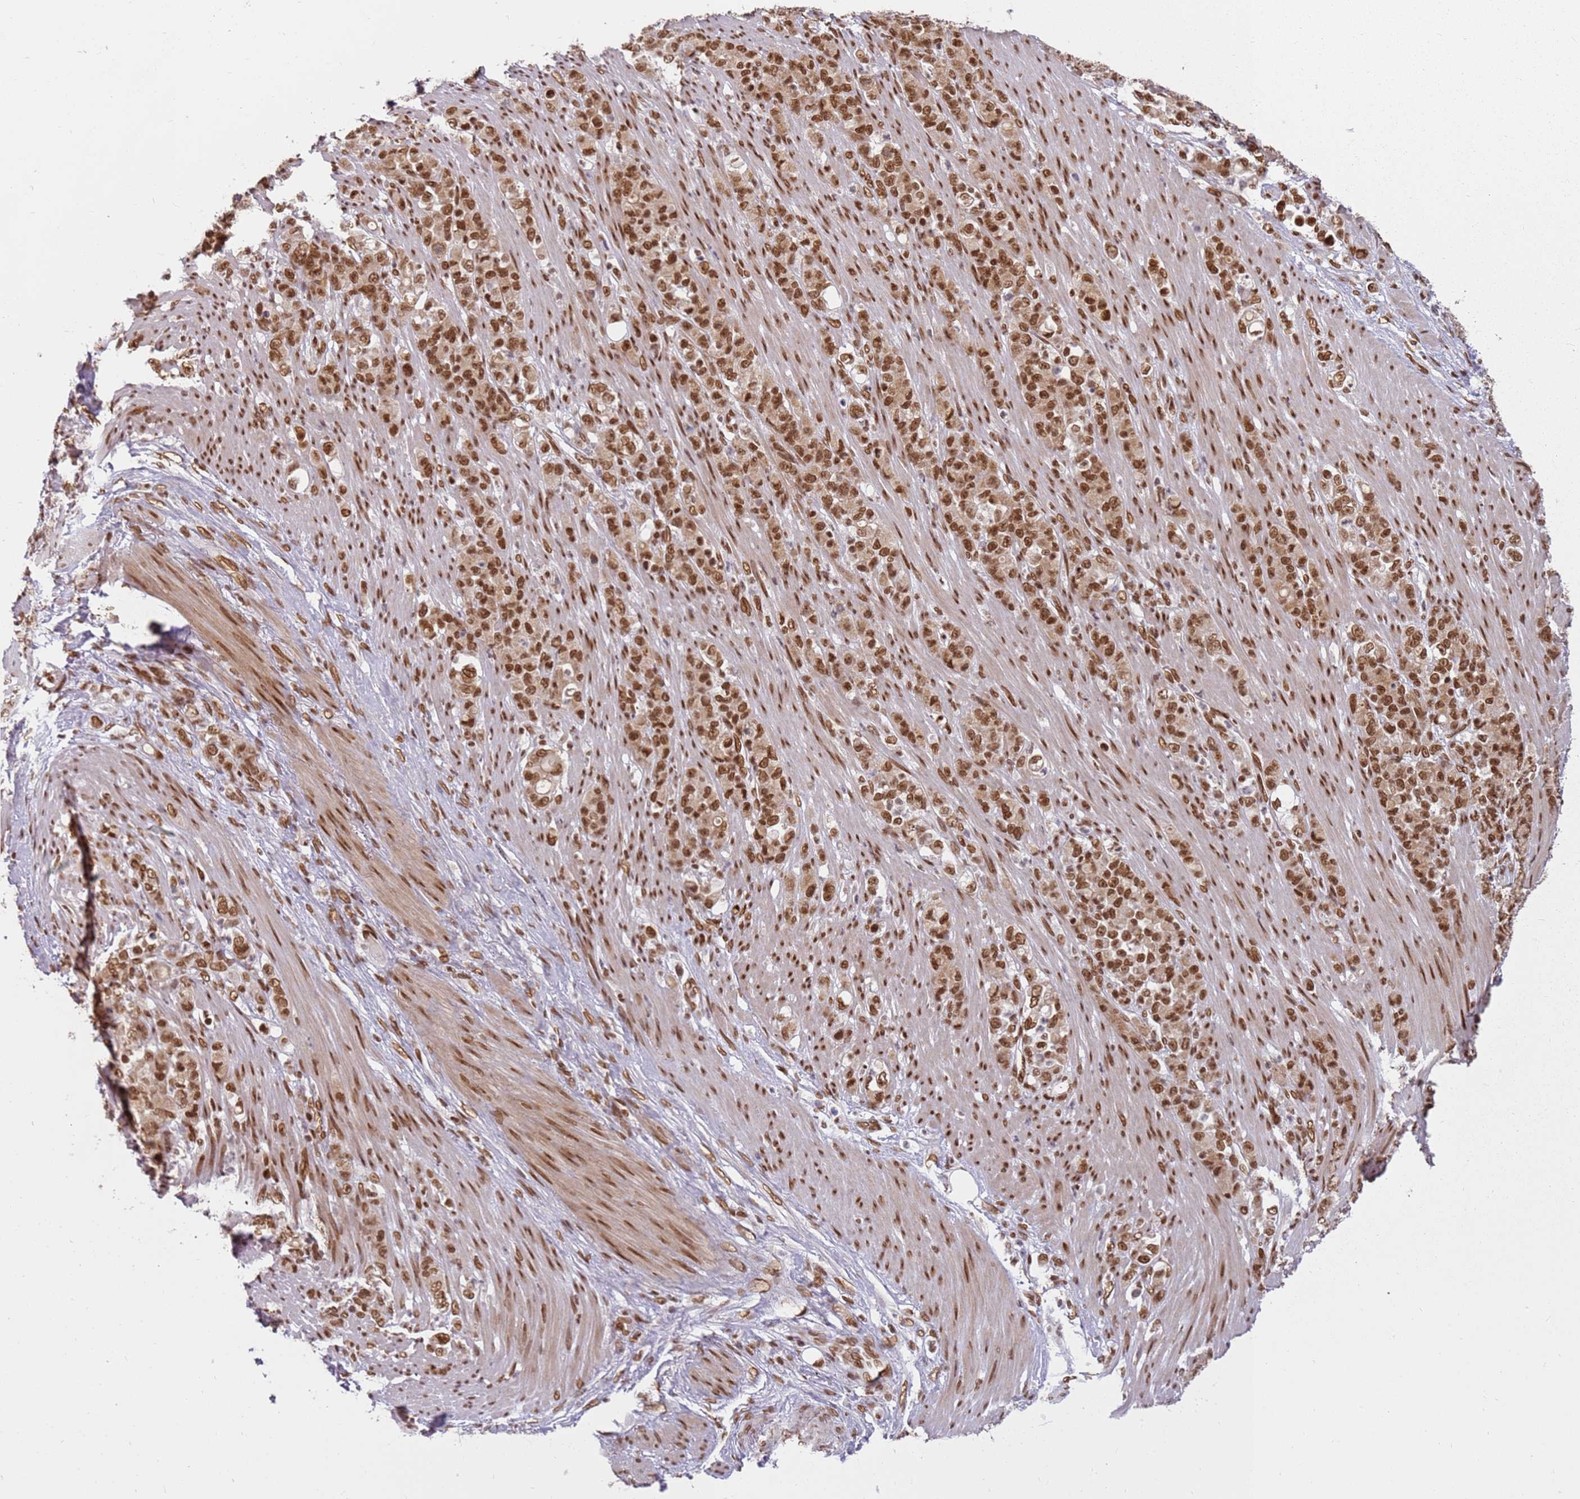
{"staining": {"intensity": "strong", "quantity": ">75%", "location": "nuclear"}, "tissue": "stomach cancer", "cell_type": "Tumor cells", "image_type": "cancer", "snomed": [{"axis": "morphology", "description": "Normal tissue, NOS"}, {"axis": "morphology", "description": "Adenocarcinoma, NOS"}, {"axis": "topography", "description": "Stomach"}], "caption": "Immunohistochemical staining of stomach cancer displays high levels of strong nuclear protein positivity in approximately >75% of tumor cells. The protein is stained brown, and the nuclei are stained in blue (DAB (3,3'-diaminobenzidine) IHC with brightfield microscopy, high magnification).", "gene": "TENT4A", "patient": {"sex": "female", "age": 79}}